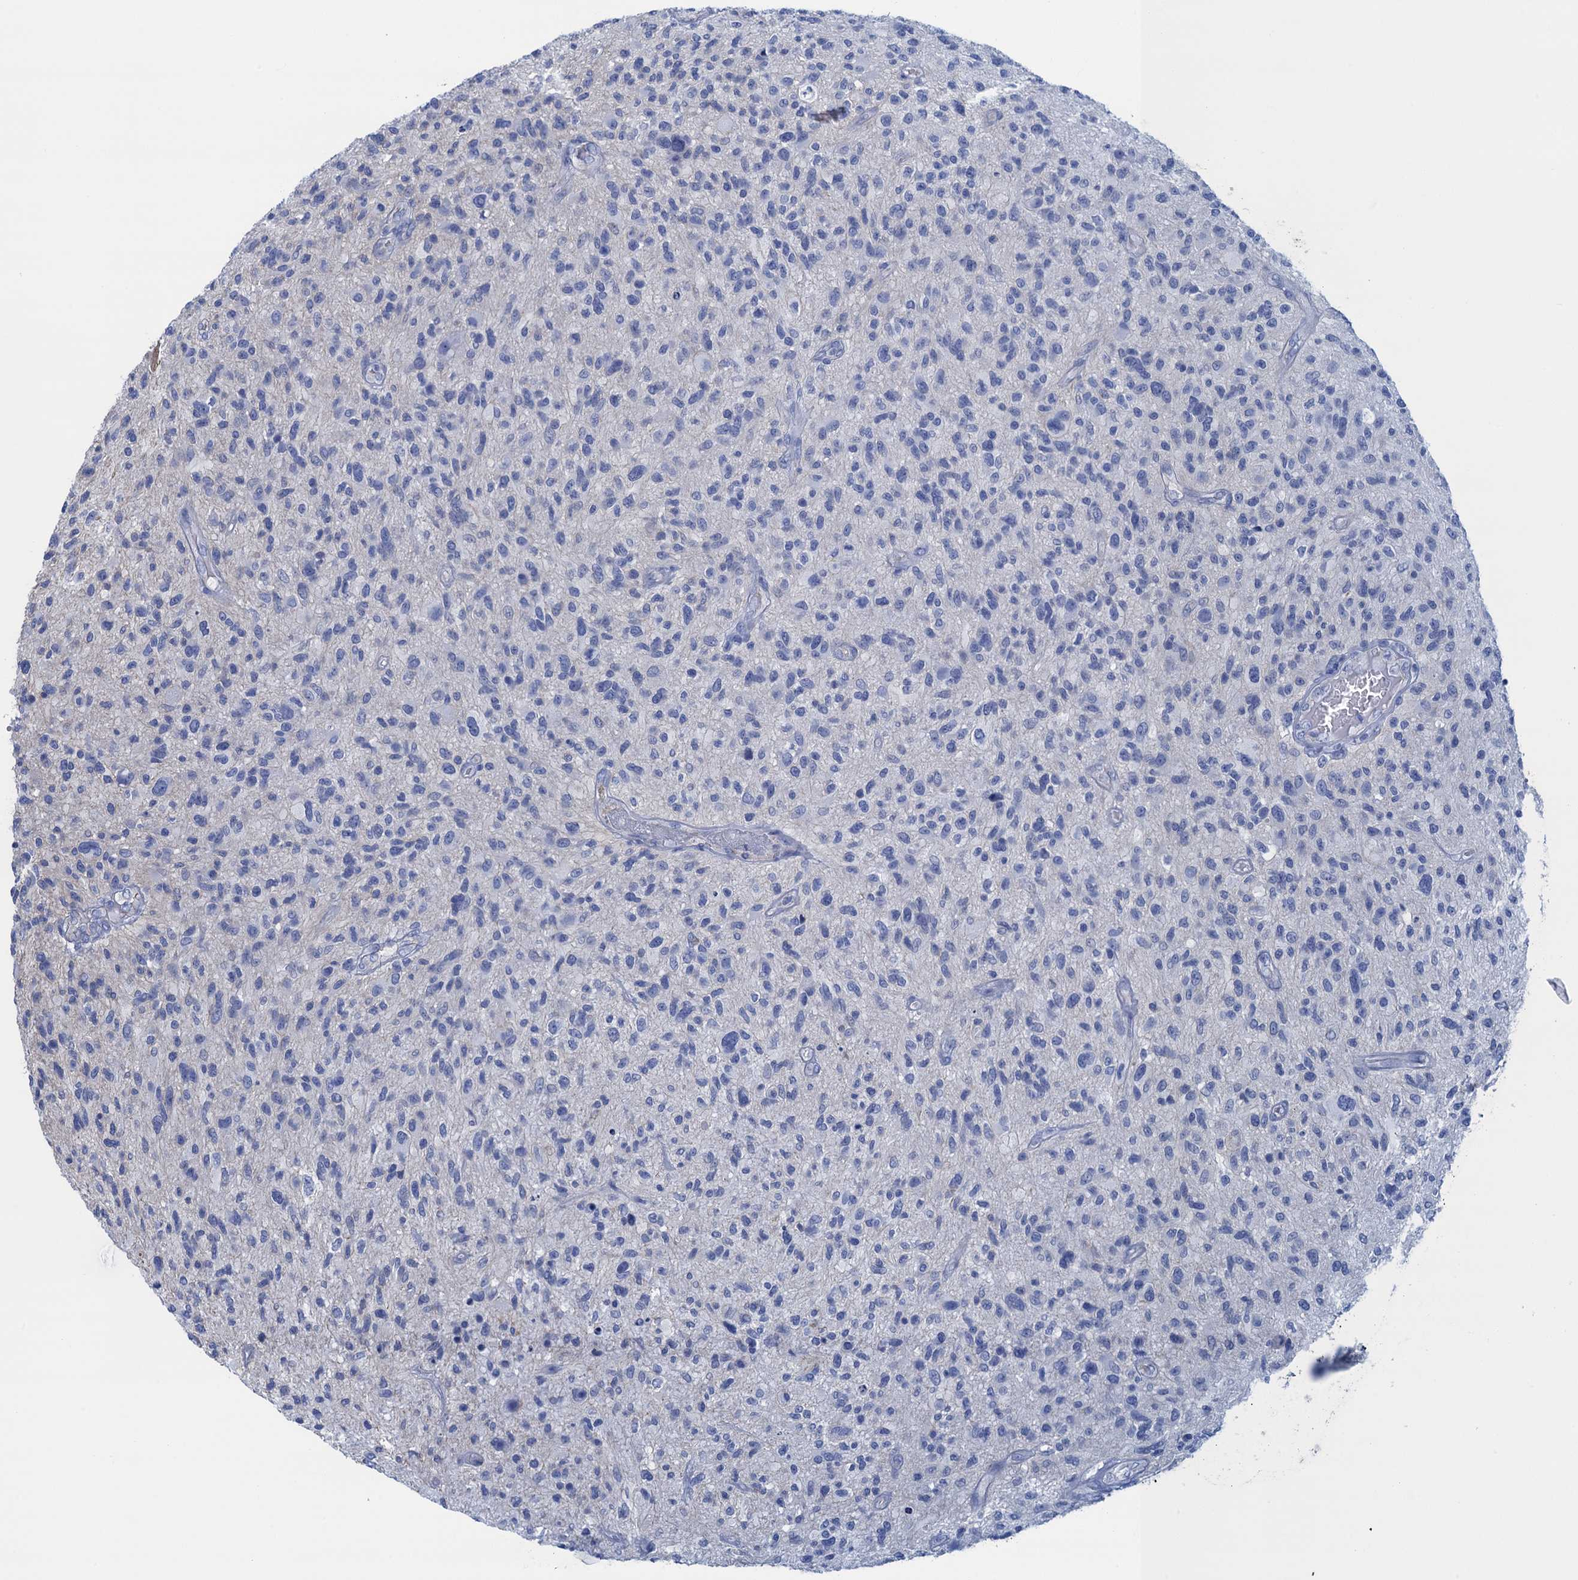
{"staining": {"intensity": "negative", "quantity": "none", "location": "none"}, "tissue": "glioma", "cell_type": "Tumor cells", "image_type": "cancer", "snomed": [{"axis": "morphology", "description": "Glioma, malignant, High grade"}, {"axis": "topography", "description": "Brain"}], "caption": "Glioma was stained to show a protein in brown. There is no significant positivity in tumor cells. Brightfield microscopy of IHC stained with DAB (brown) and hematoxylin (blue), captured at high magnification.", "gene": "CALML5", "patient": {"sex": "male", "age": 47}}